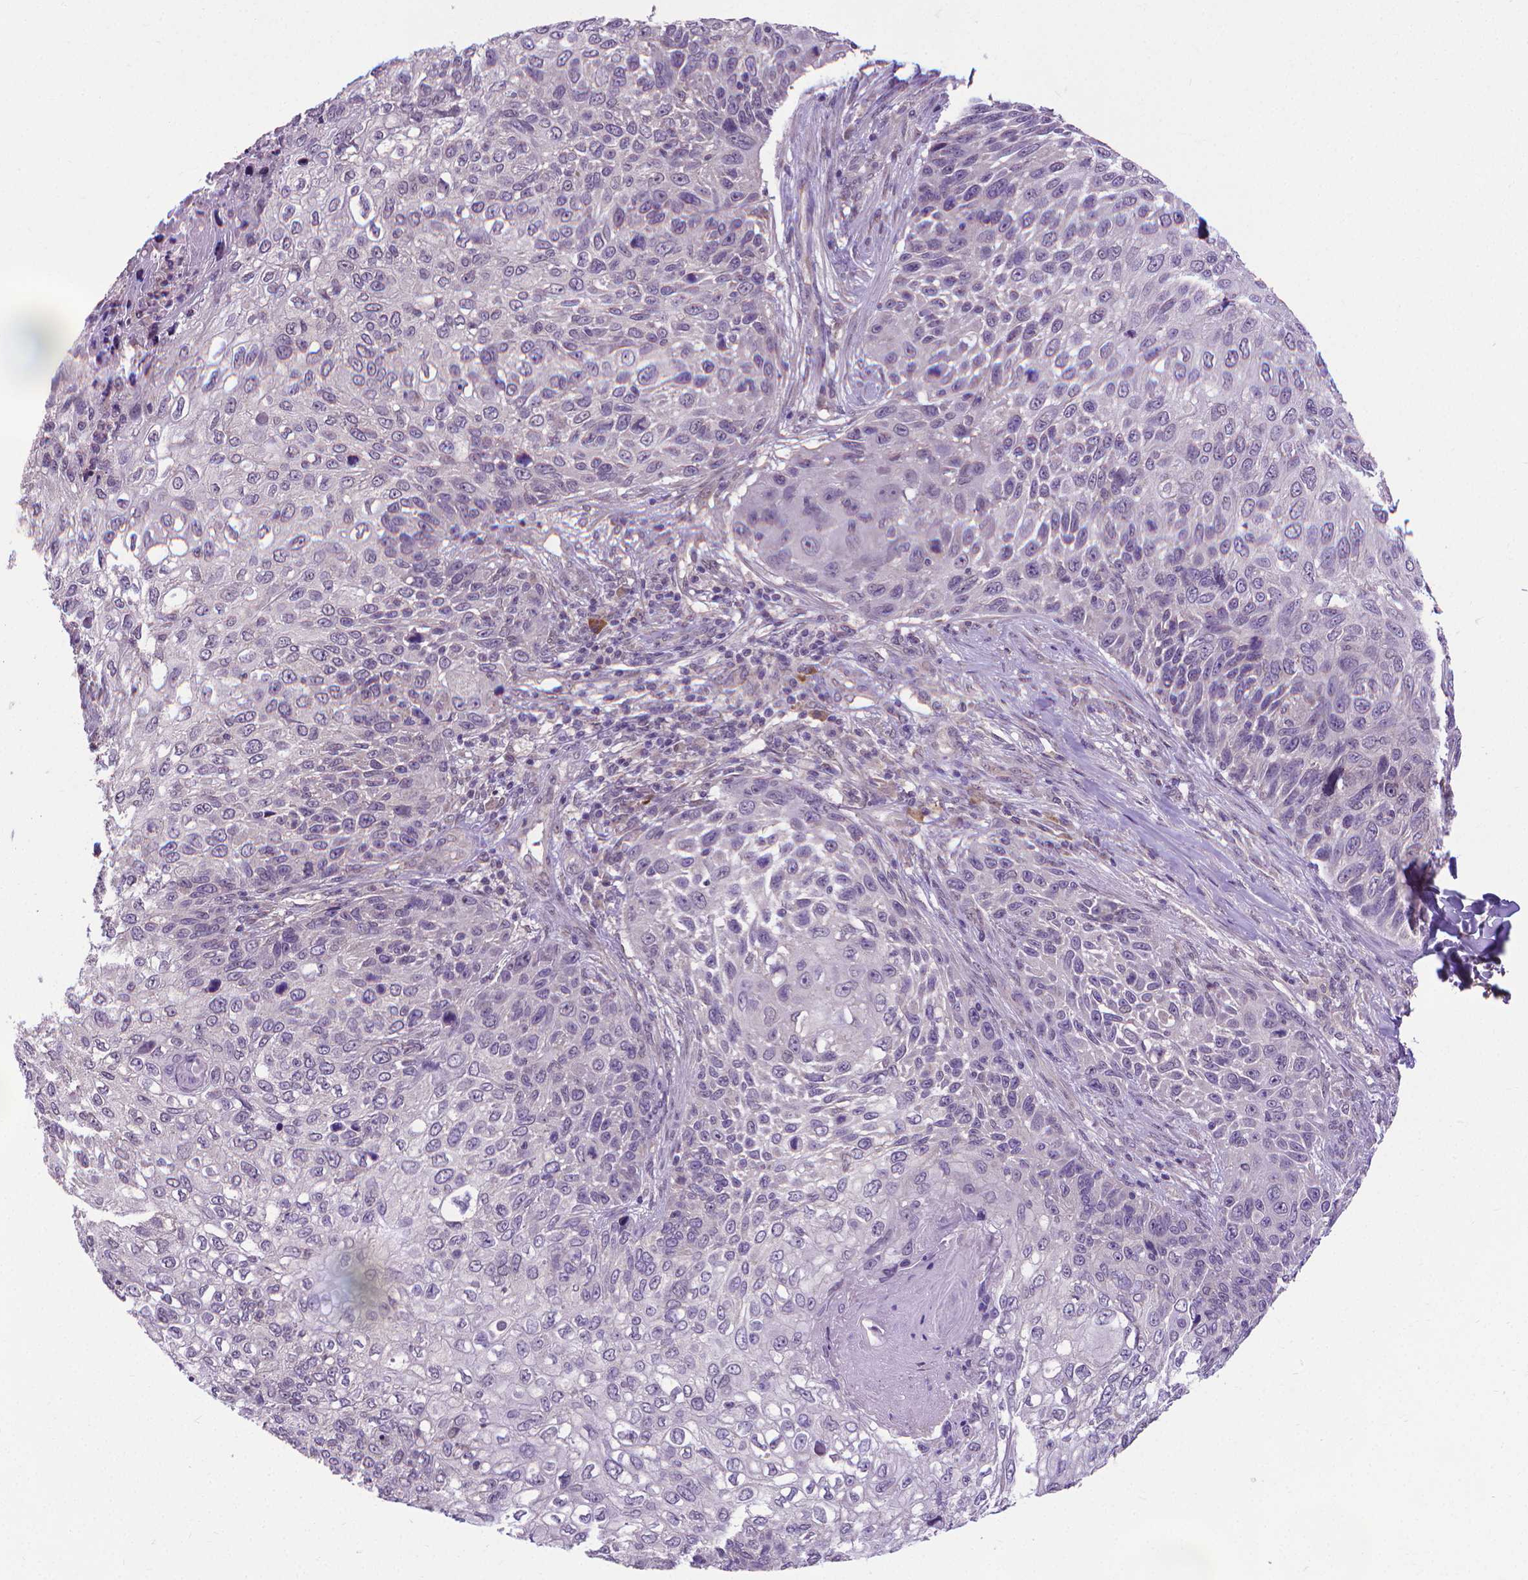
{"staining": {"intensity": "negative", "quantity": "none", "location": "none"}, "tissue": "skin cancer", "cell_type": "Tumor cells", "image_type": "cancer", "snomed": [{"axis": "morphology", "description": "Squamous cell carcinoma, NOS"}, {"axis": "topography", "description": "Skin"}], "caption": "Tumor cells are negative for protein expression in human skin squamous cell carcinoma.", "gene": "GPR63", "patient": {"sex": "male", "age": 92}}